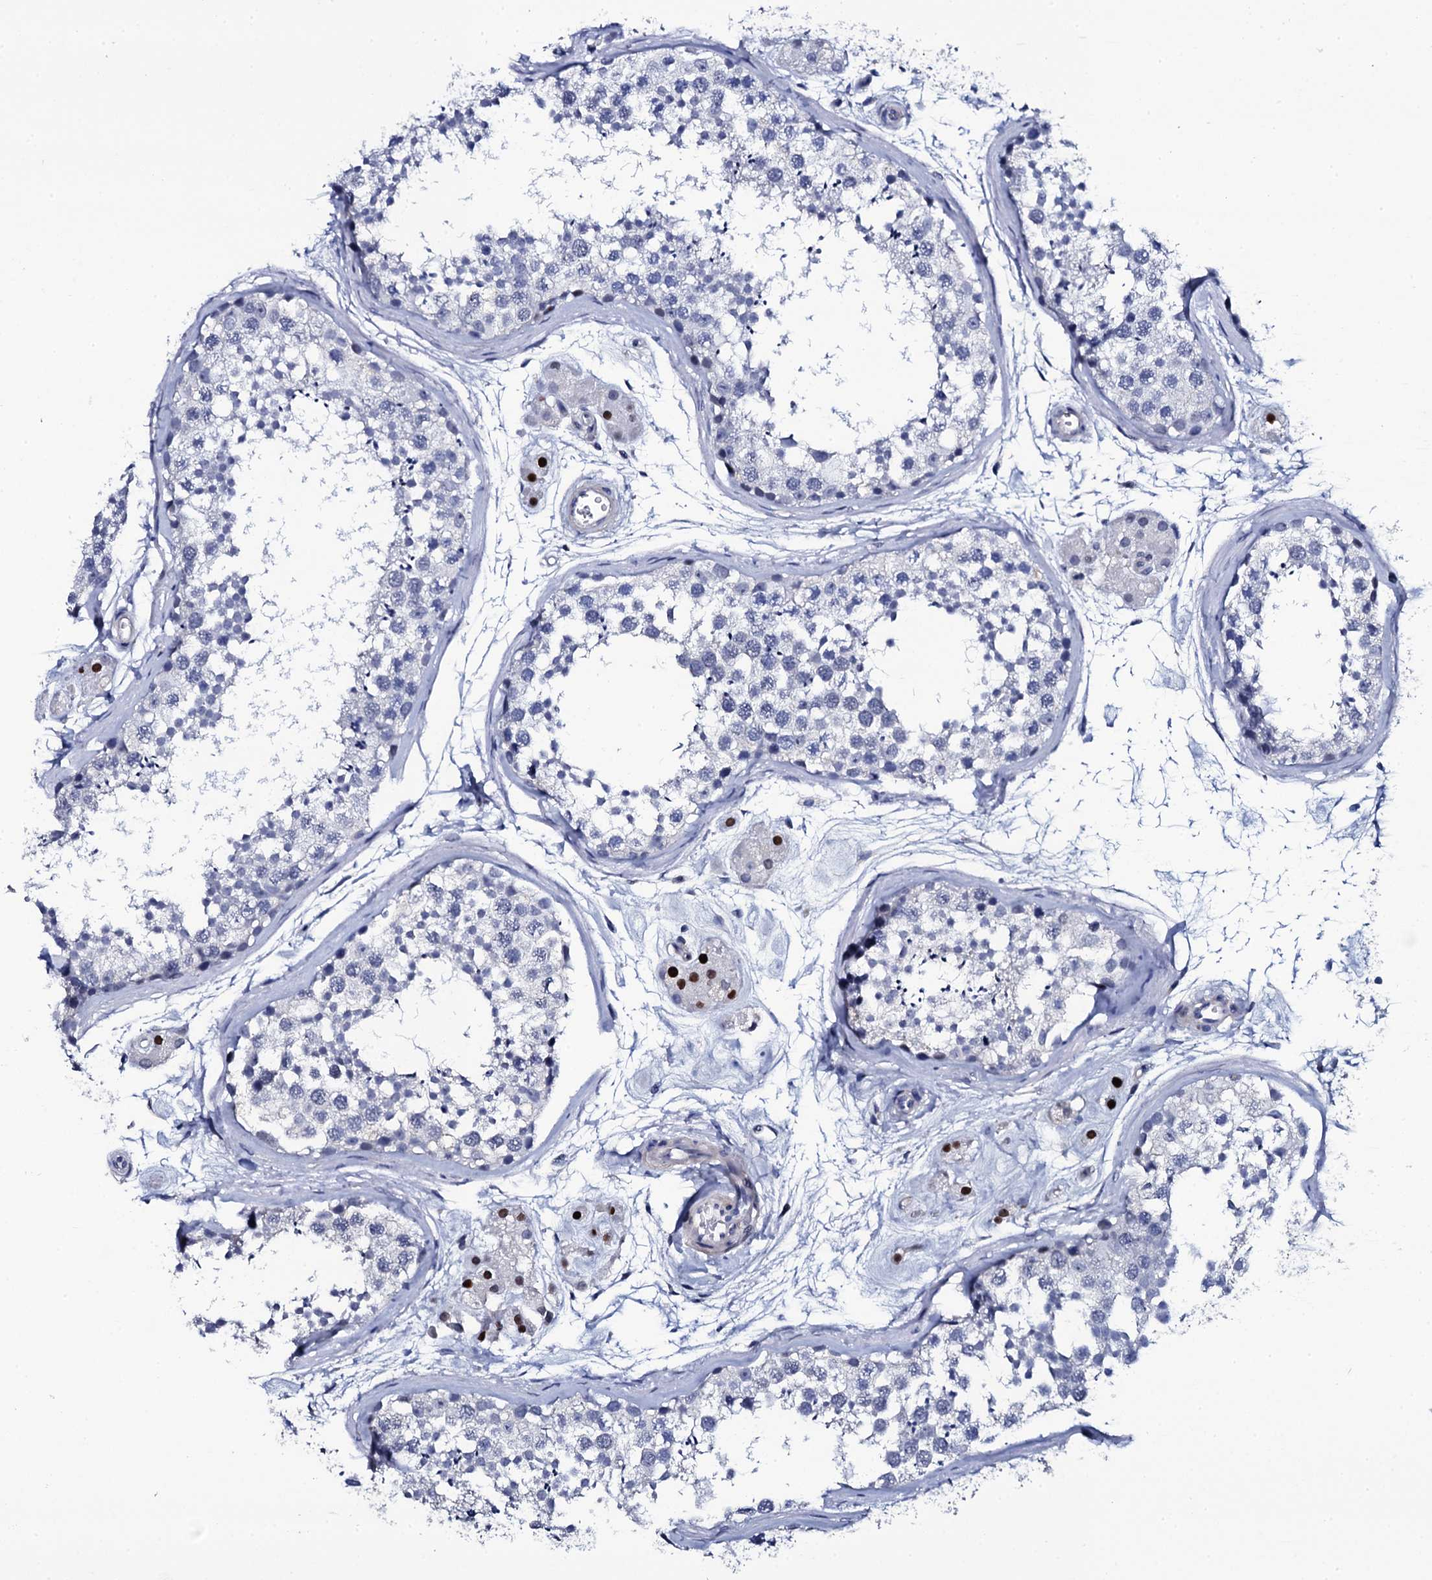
{"staining": {"intensity": "negative", "quantity": "none", "location": "none"}, "tissue": "testis", "cell_type": "Cells in seminiferous ducts", "image_type": "normal", "snomed": [{"axis": "morphology", "description": "Normal tissue, NOS"}, {"axis": "topography", "description": "Testis"}], "caption": "DAB (3,3'-diaminobenzidine) immunohistochemical staining of benign testis displays no significant positivity in cells in seminiferous ducts.", "gene": "NPM2", "patient": {"sex": "male", "age": 56}}